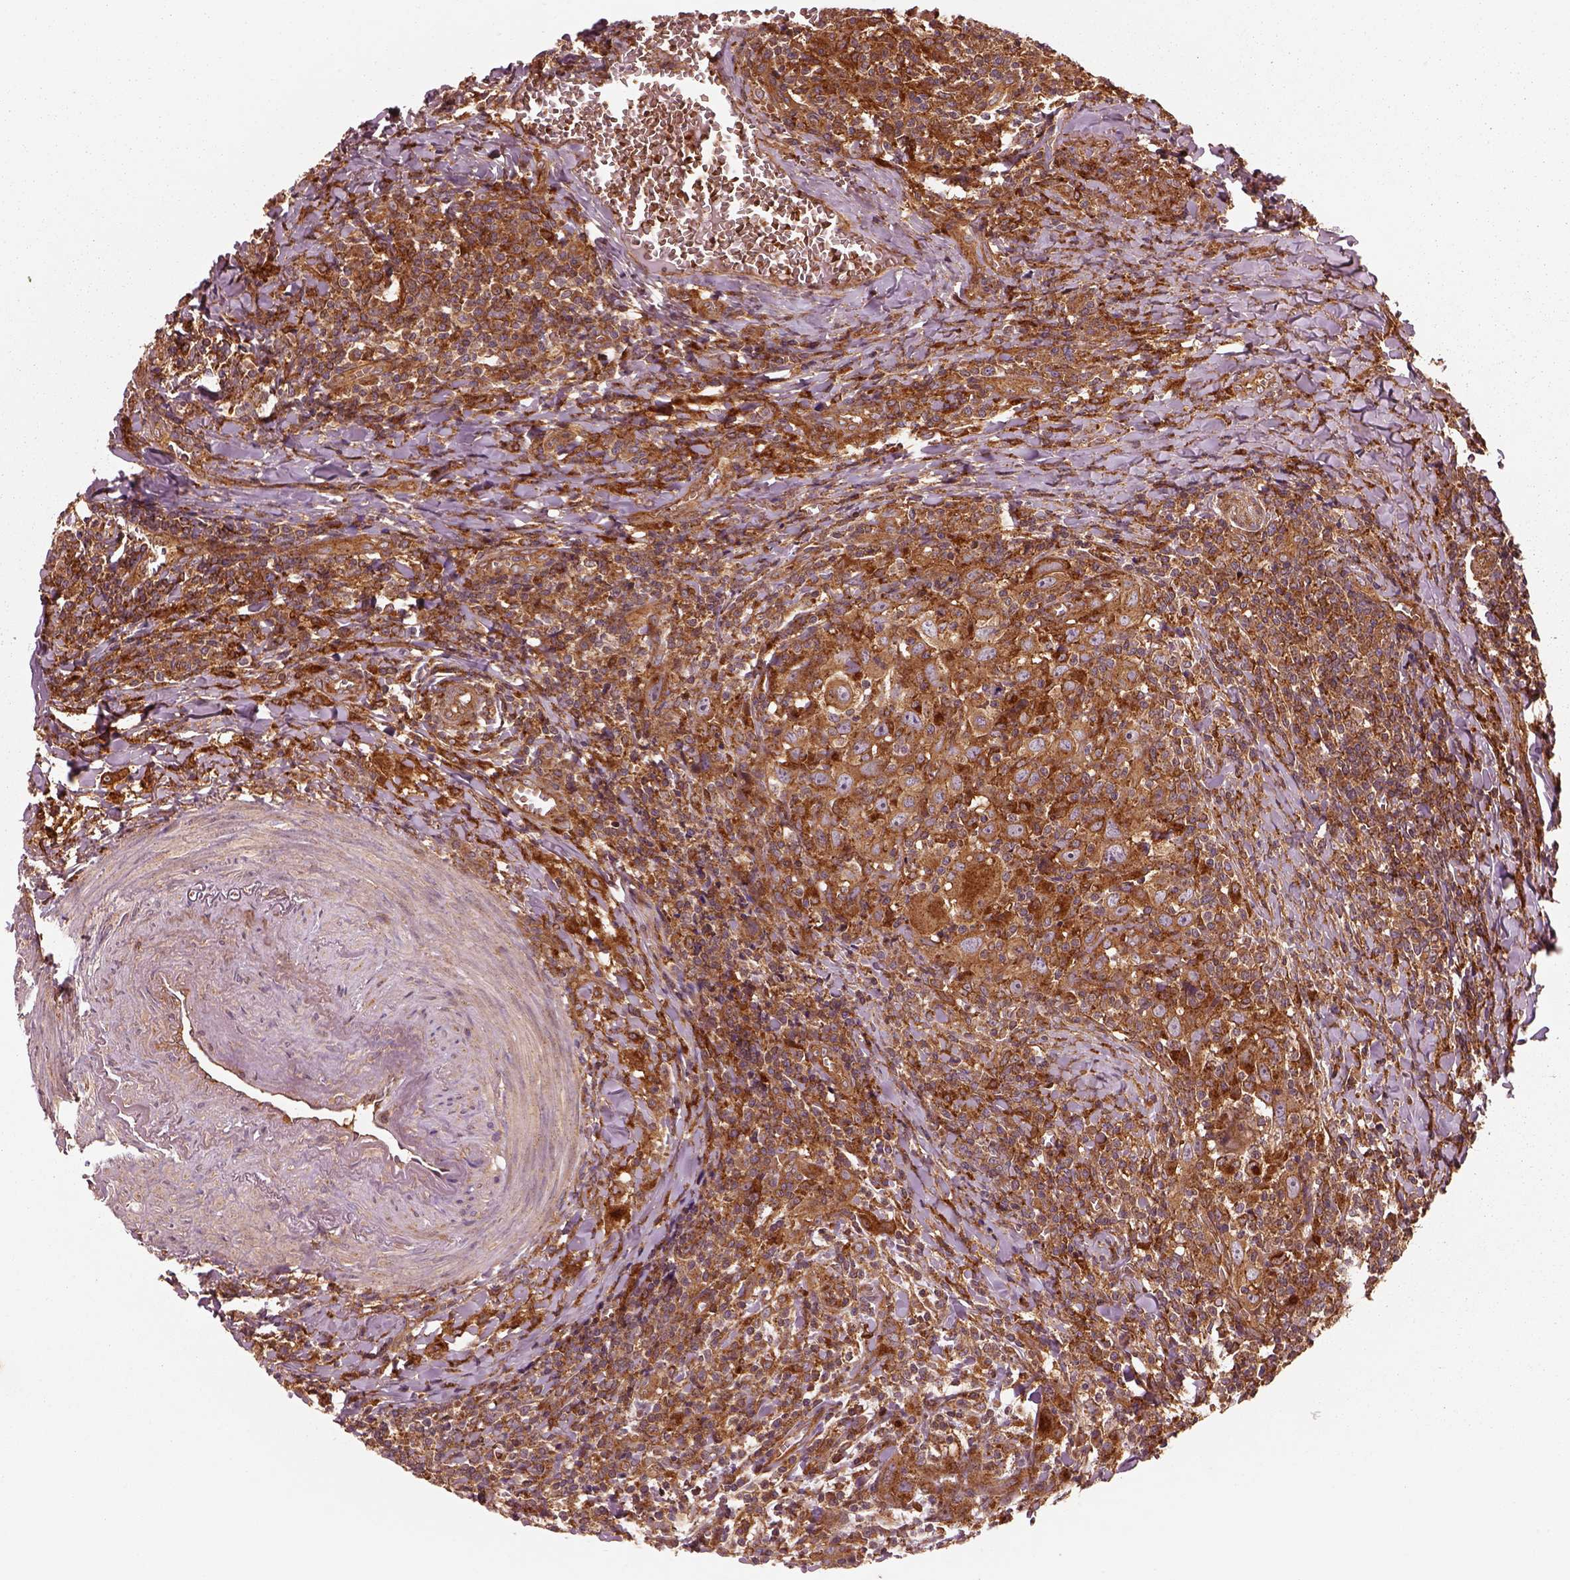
{"staining": {"intensity": "strong", "quantity": ">75%", "location": "cytoplasmic/membranous"}, "tissue": "head and neck cancer", "cell_type": "Tumor cells", "image_type": "cancer", "snomed": [{"axis": "morphology", "description": "Squamous cell carcinoma, NOS"}, {"axis": "topography", "description": "Head-Neck"}], "caption": "This is an image of immunohistochemistry staining of head and neck squamous cell carcinoma, which shows strong positivity in the cytoplasmic/membranous of tumor cells.", "gene": "WASHC2A", "patient": {"sex": "female", "age": 95}}